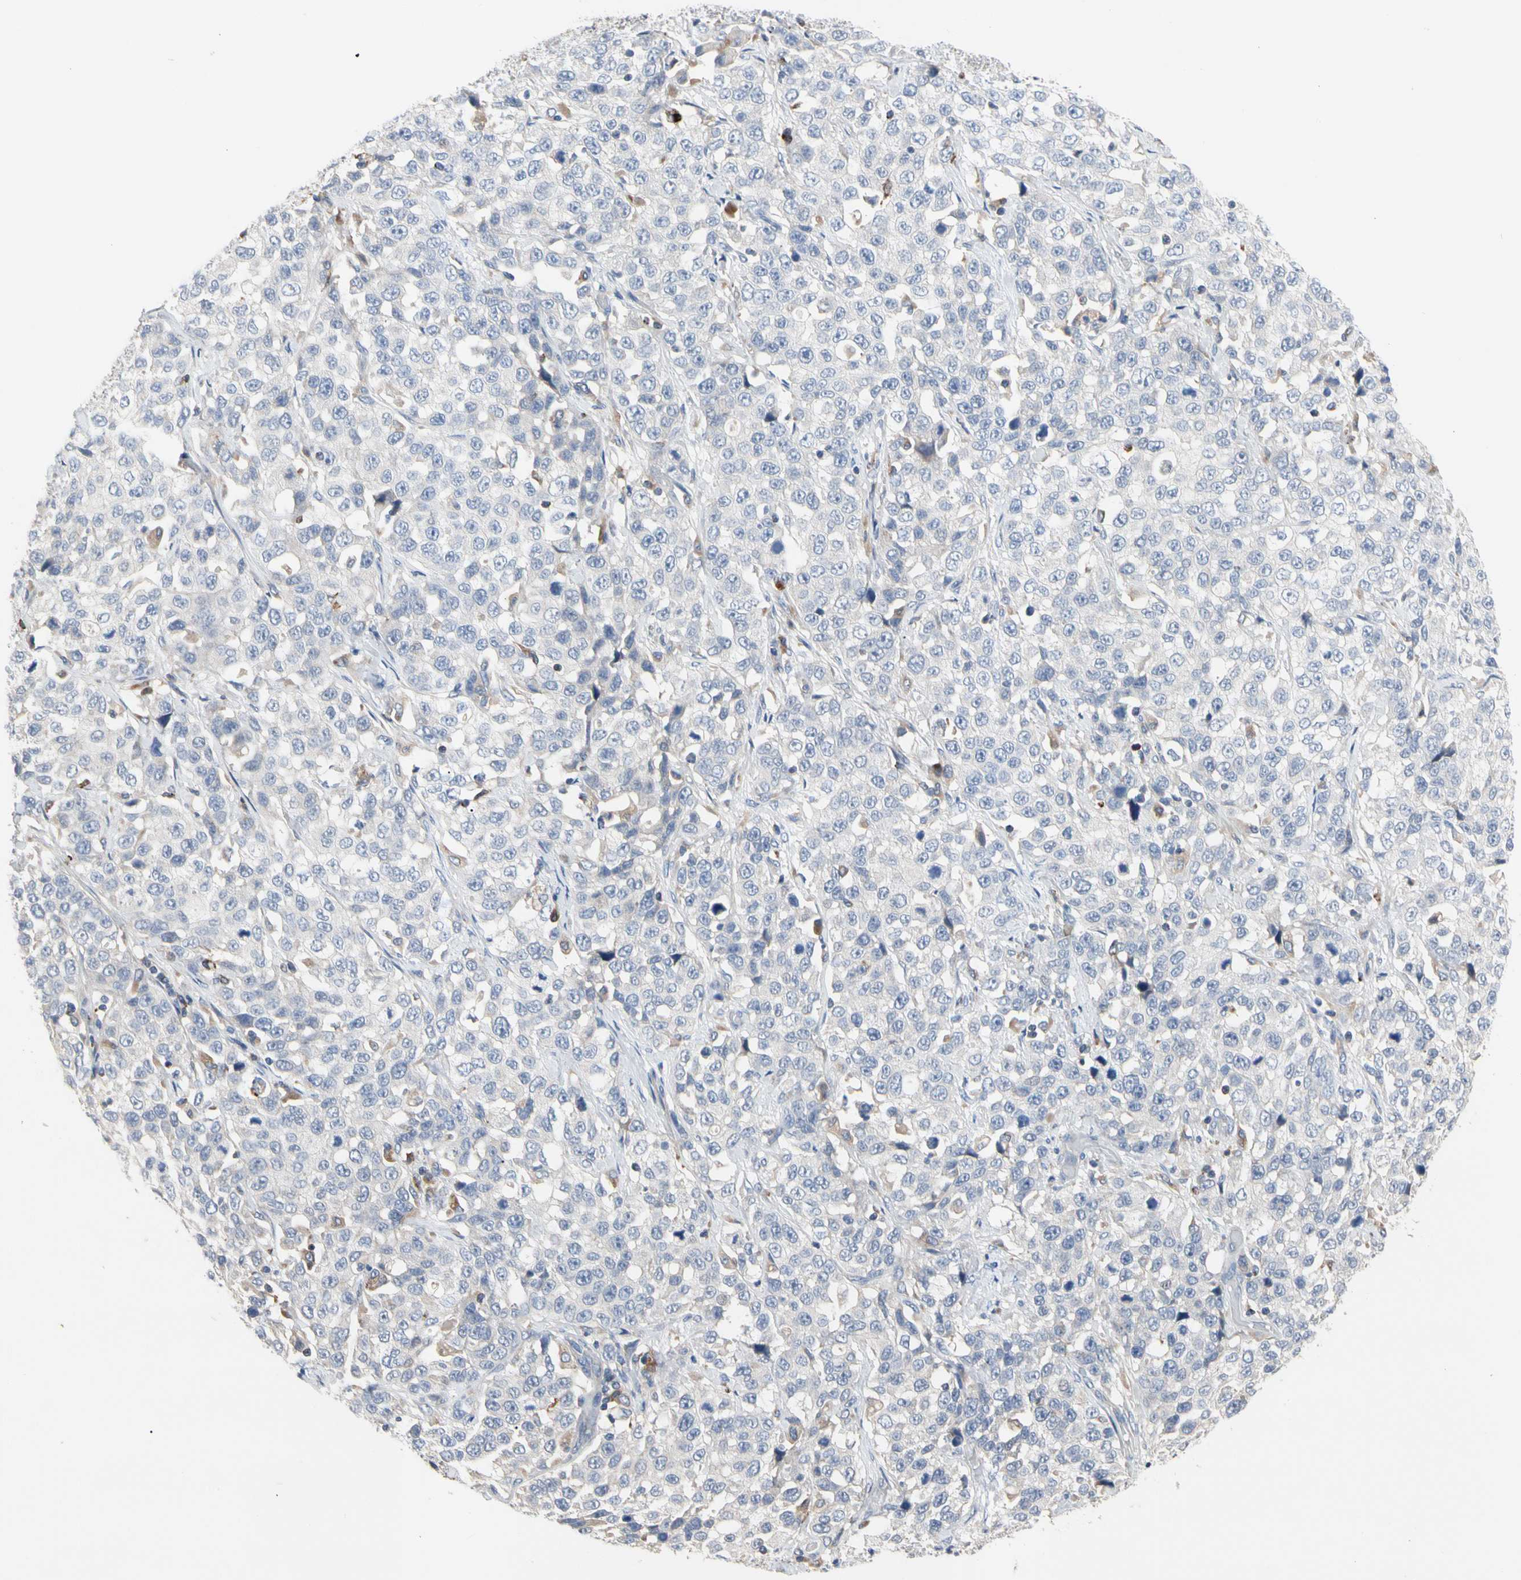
{"staining": {"intensity": "negative", "quantity": "none", "location": "none"}, "tissue": "stomach cancer", "cell_type": "Tumor cells", "image_type": "cancer", "snomed": [{"axis": "morphology", "description": "Normal tissue, NOS"}, {"axis": "morphology", "description": "Adenocarcinoma, NOS"}, {"axis": "topography", "description": "Stomach"}], "caption": "Immunohistochemistry (IHC) of human stomach cancer (adenocarcinoma) exhibits no expression in tumor cells.", "gene": "ADA2", "patient": {"sex": "male", "age": 48}}